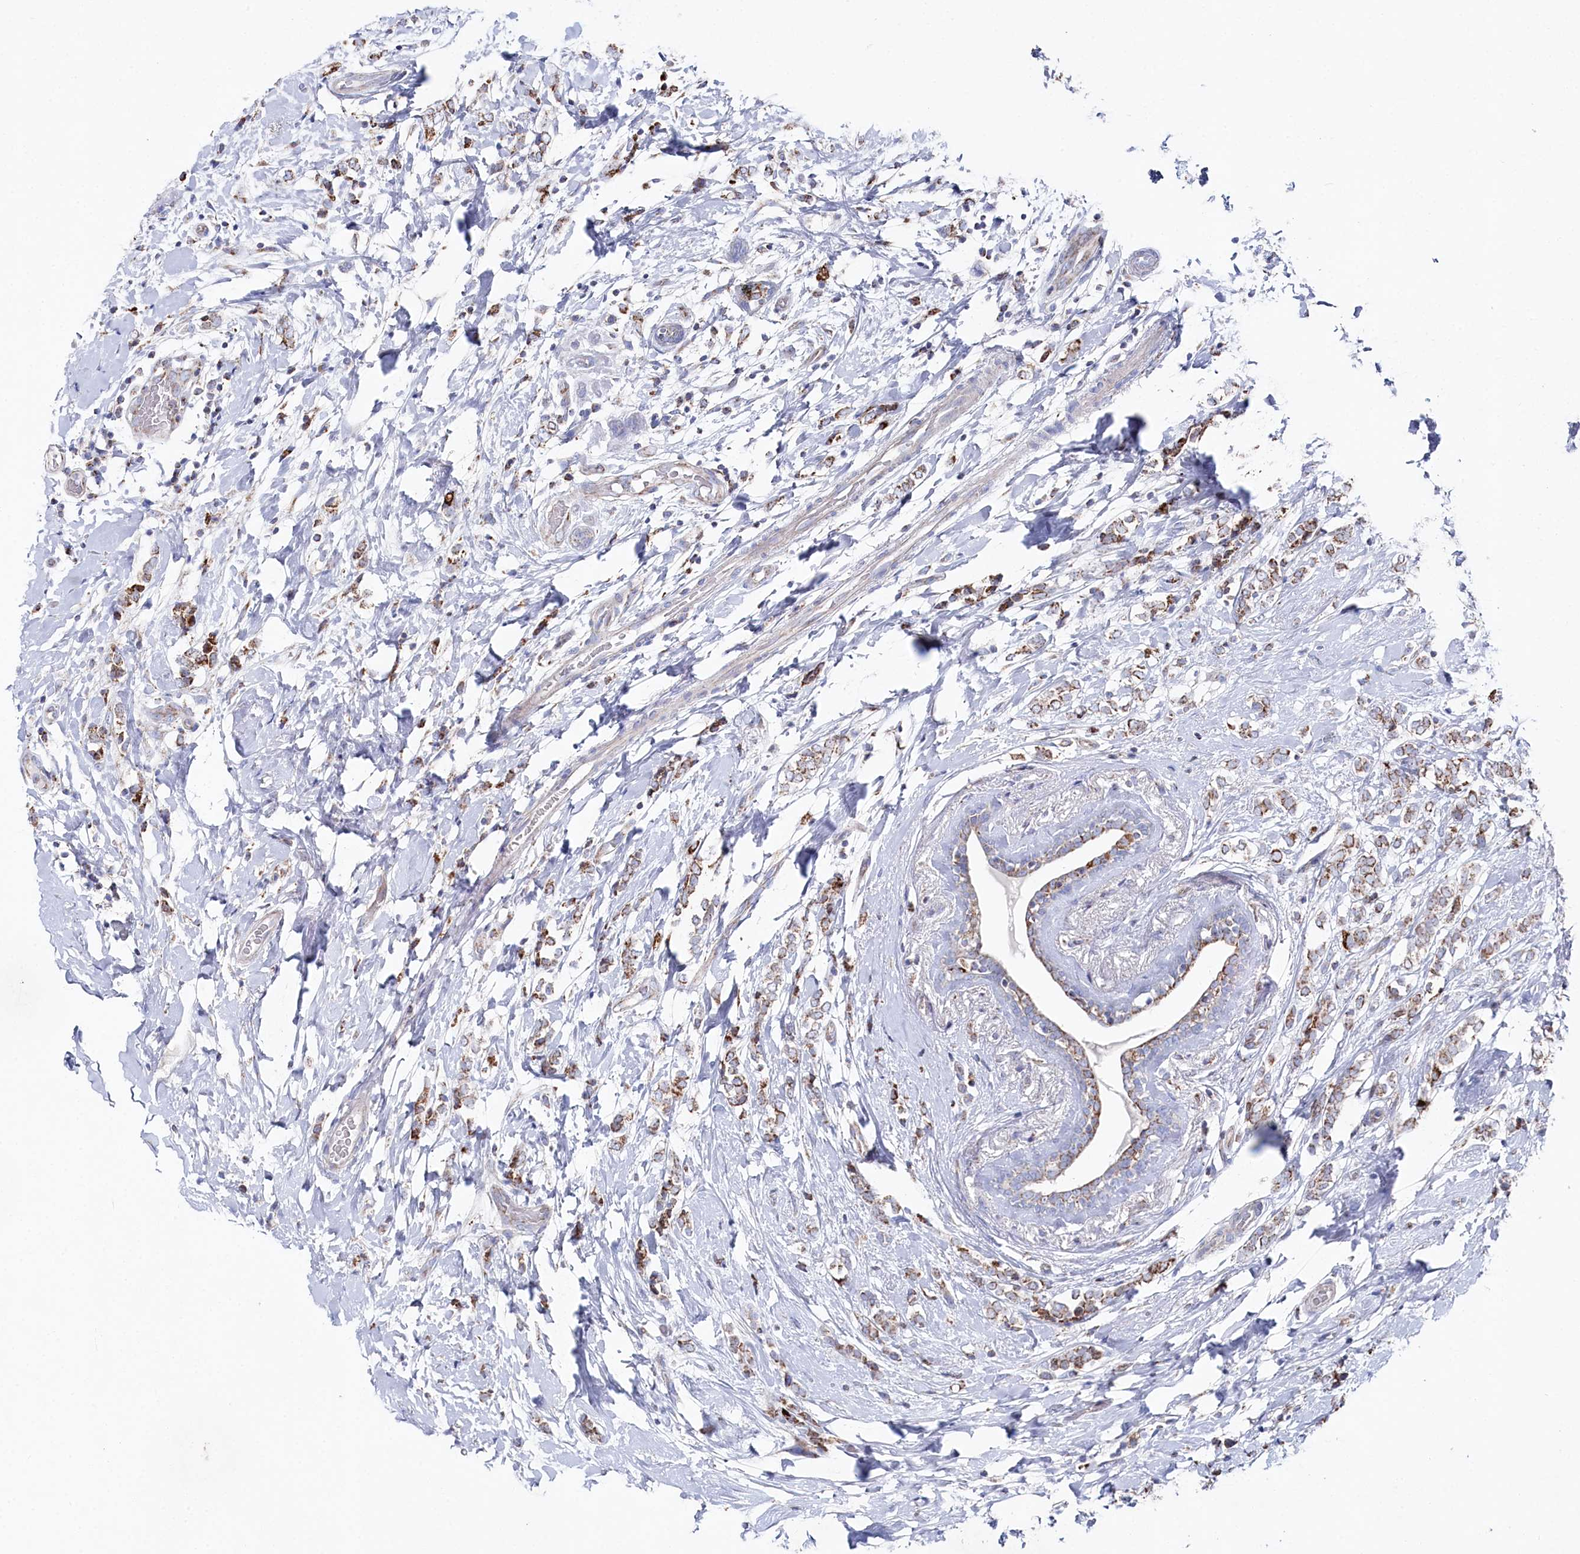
{"staining": {"intensity": "moderate", "quantity": ">75%", "location": "cytoplasmic/membranous"}, "tissue": "breast cancer", "cell_type": "Tumor cells", "image_type": "cancer", "snomed": [{"axis": "morphology", "description": "Normal tissue, NOS"}, {"axis": "morphology", "description": "Lobular carcinoma"}, {"axis": "topography", "description": "Breast"}], "caption": "Brown immunohistochemical staining in breast lobular carcinoma shows moderate cytoplasmic/membranous expression in approximately >75% of tumor cells.", "gene": "GLS2", "patient": {"sex": "female", "age": 47}}